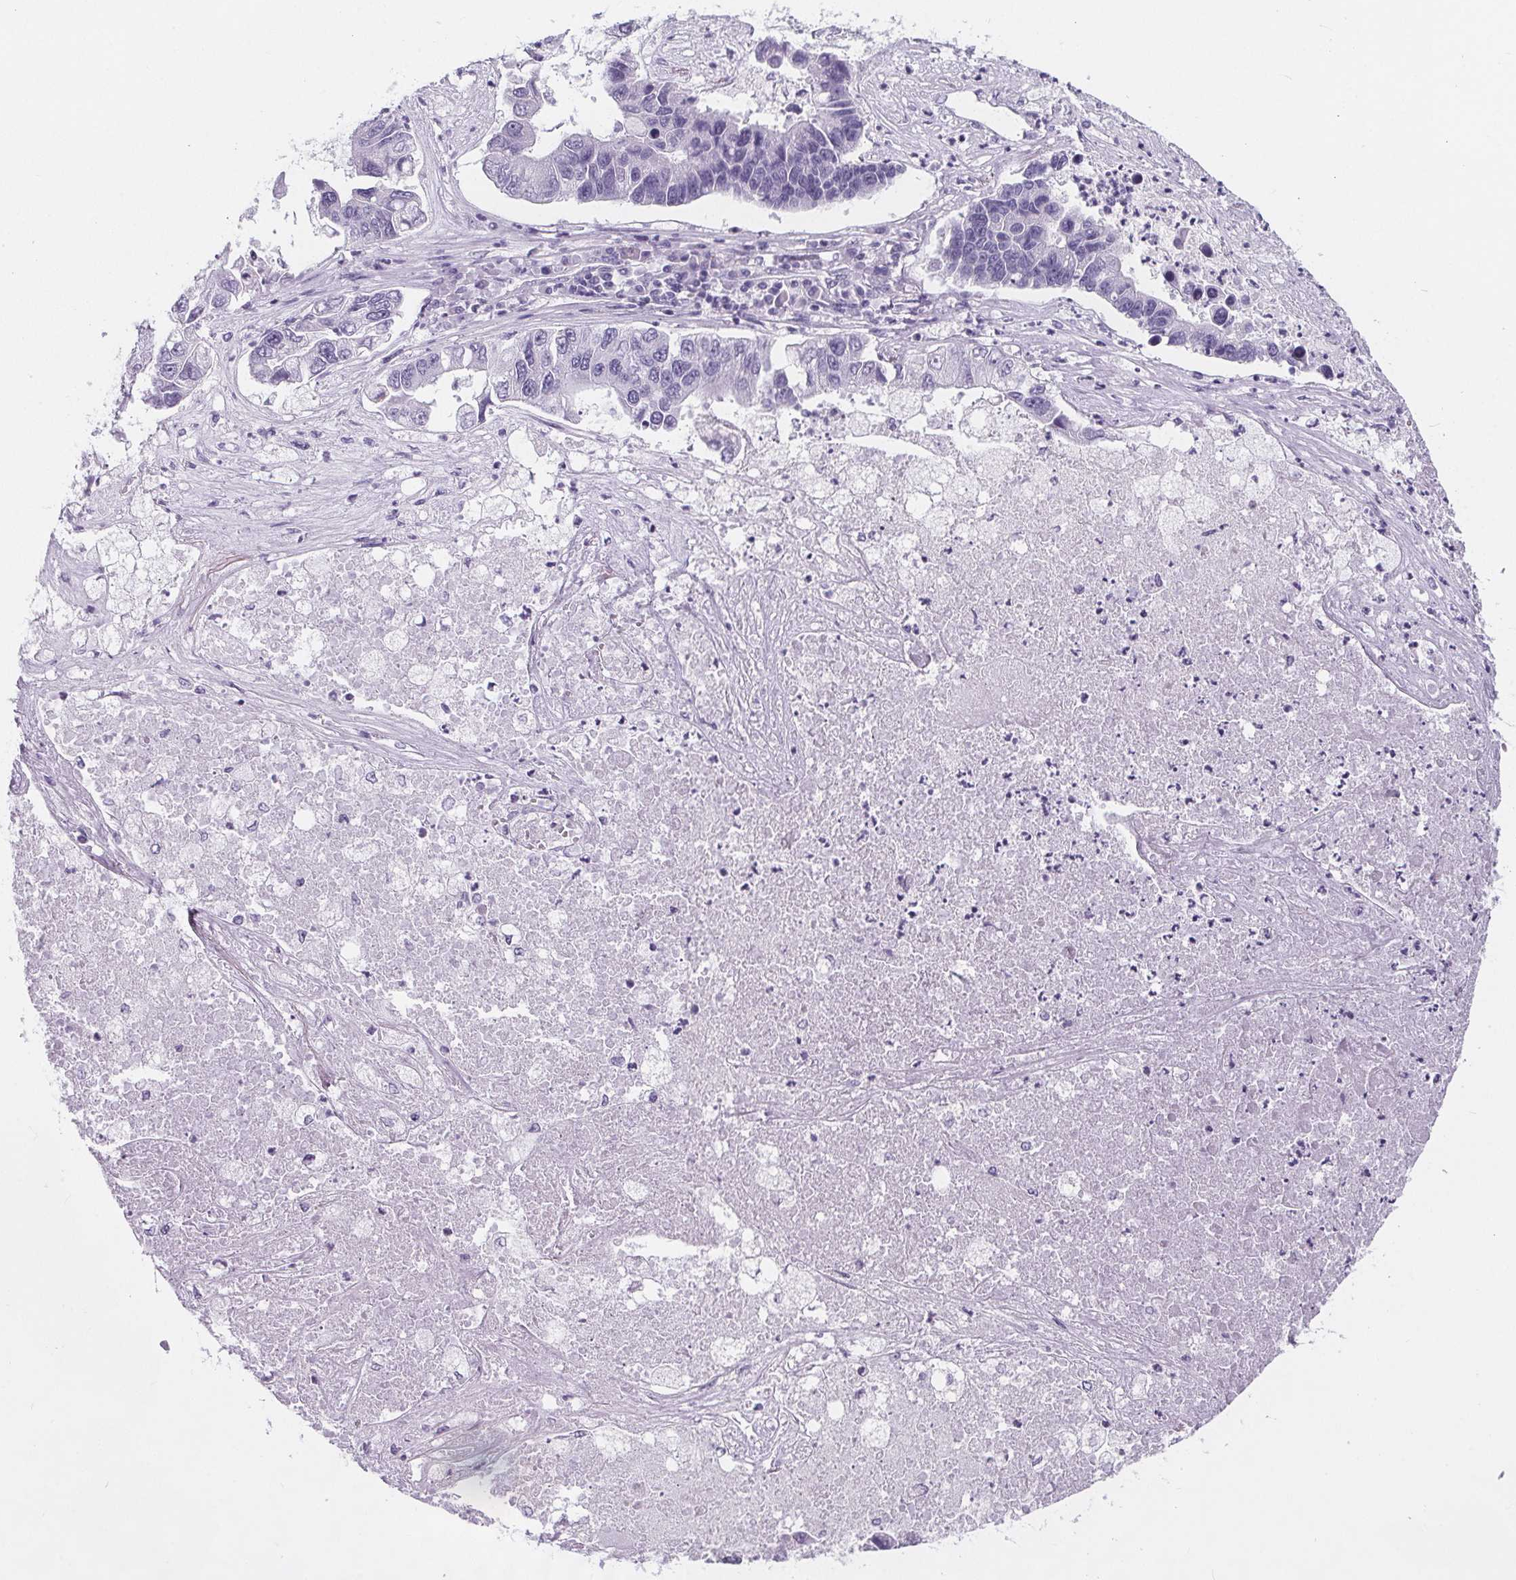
{"staining": {"intensity": "negative", "quantity": "none", "location": "none"}, "tissue": "lung cancer", "cell_type": "Tumor cells", "image_type": "cancer", "snomed": [{"axis": "morphology", "description": "Adenocarcinoma, NOS"}, {"axis": "topography", "description": "Bronchus"}, {"axis": "topography", "description": "Lung"}], "caption": "A micrograph of human adenocarcinoma (lung) is negative for staining in tumor cells.", "gene": "ADRB1", "patient": {"sex": "female", "age": 51}}